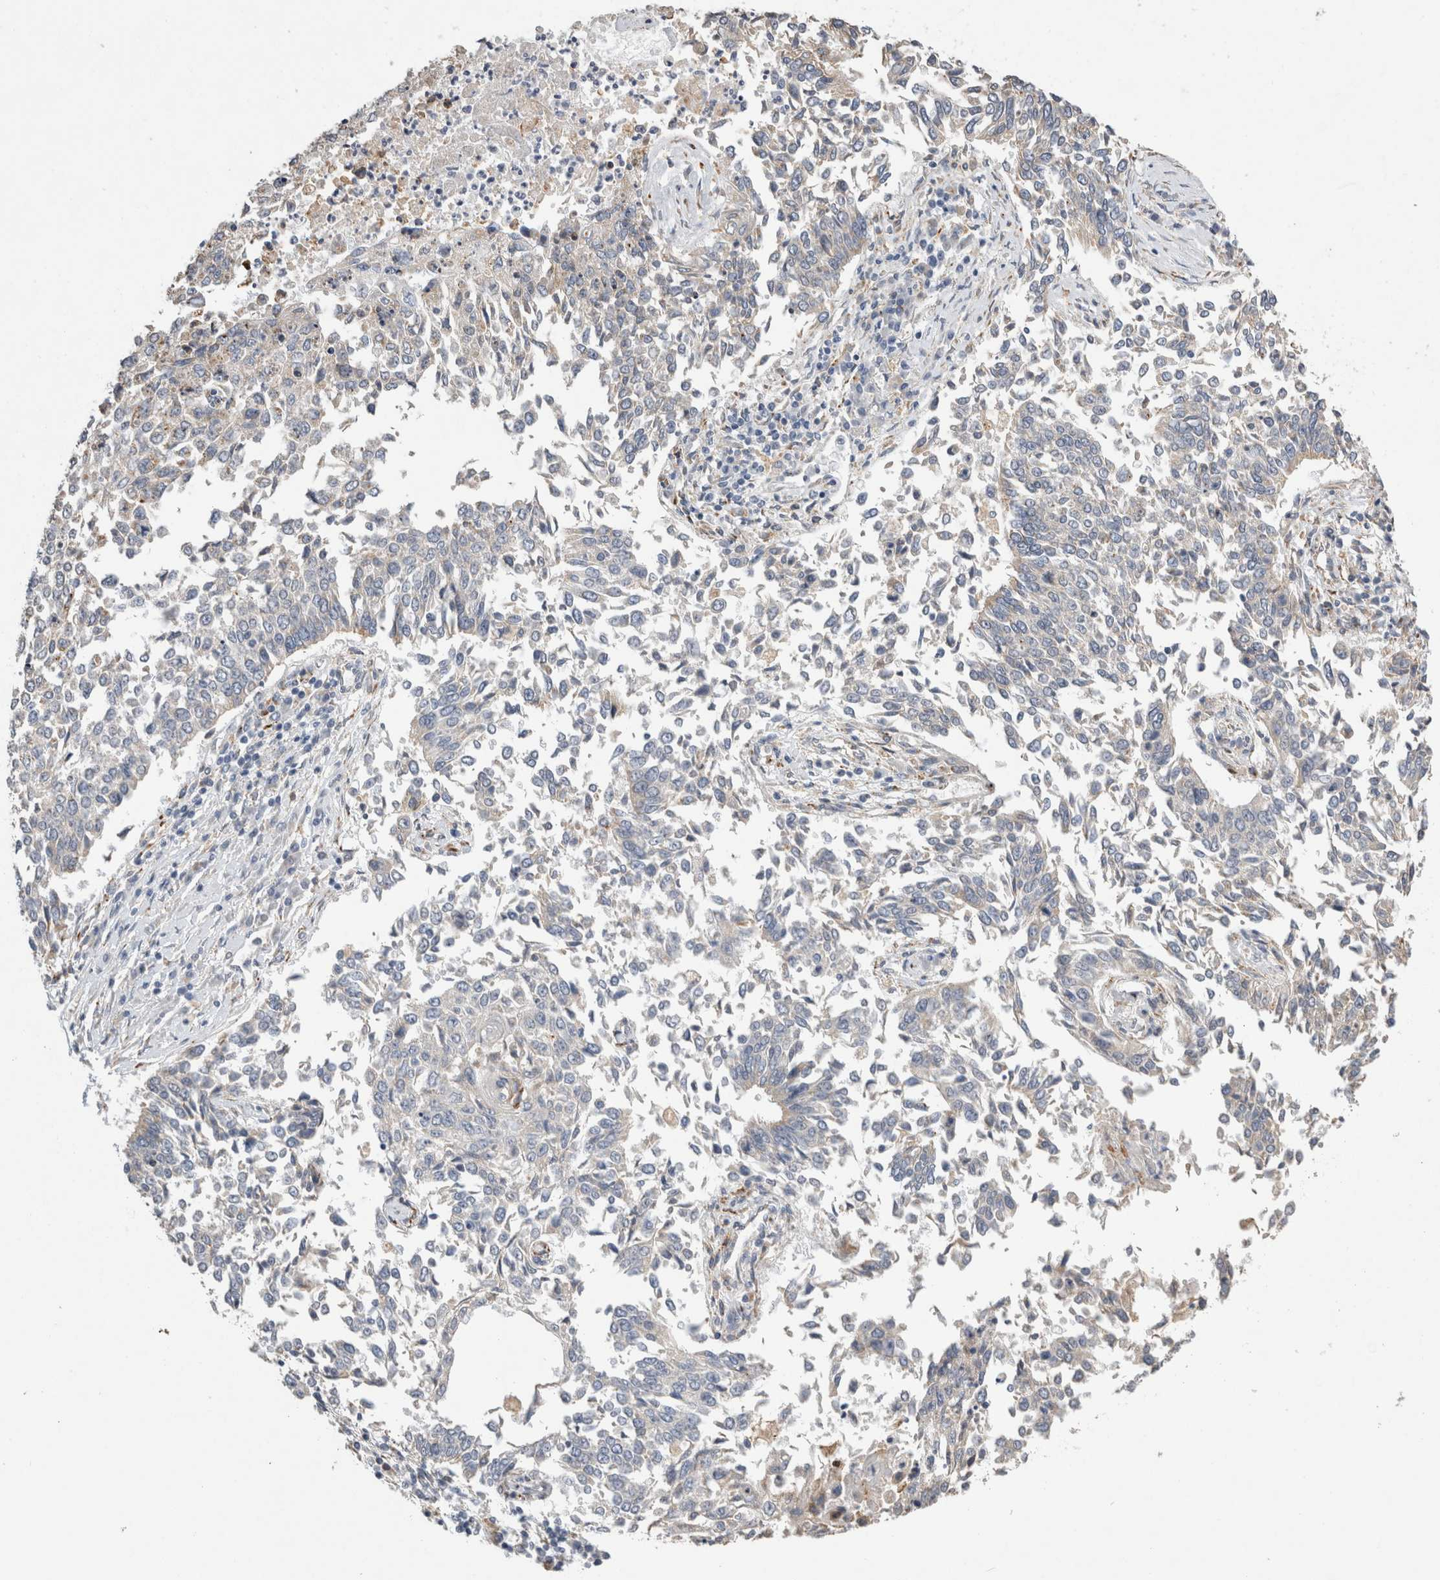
{"staining": {"intensity": "negative", "quantity": "none", "location": "none"}, "tissue": "lung cancer", "cell_type": "Tumor cells", "image_type": "cancer", "snomed": [{"axis": "morphology", "description": "Normal tissue, NOS"}, {"axis": "morphology", "description": "Squamous cell carcinoma, NOS"}, {"axis": "topography", "description": "Cartilage tissue"}, {"axis": "topography", "description": "Bronchus"}, {"axis": "topography", "description": "Lung"}, {"axis": "topography", "description": "Peripheral nerve tissue"}], "caption": "IHC histopathology image of neoplastic tissue: human lung cancer stained with DAB exhibits no significant protein expression in tumor cells.", "gene": "TRMT9B", "patient": {"sex": "female", "age": 49}}